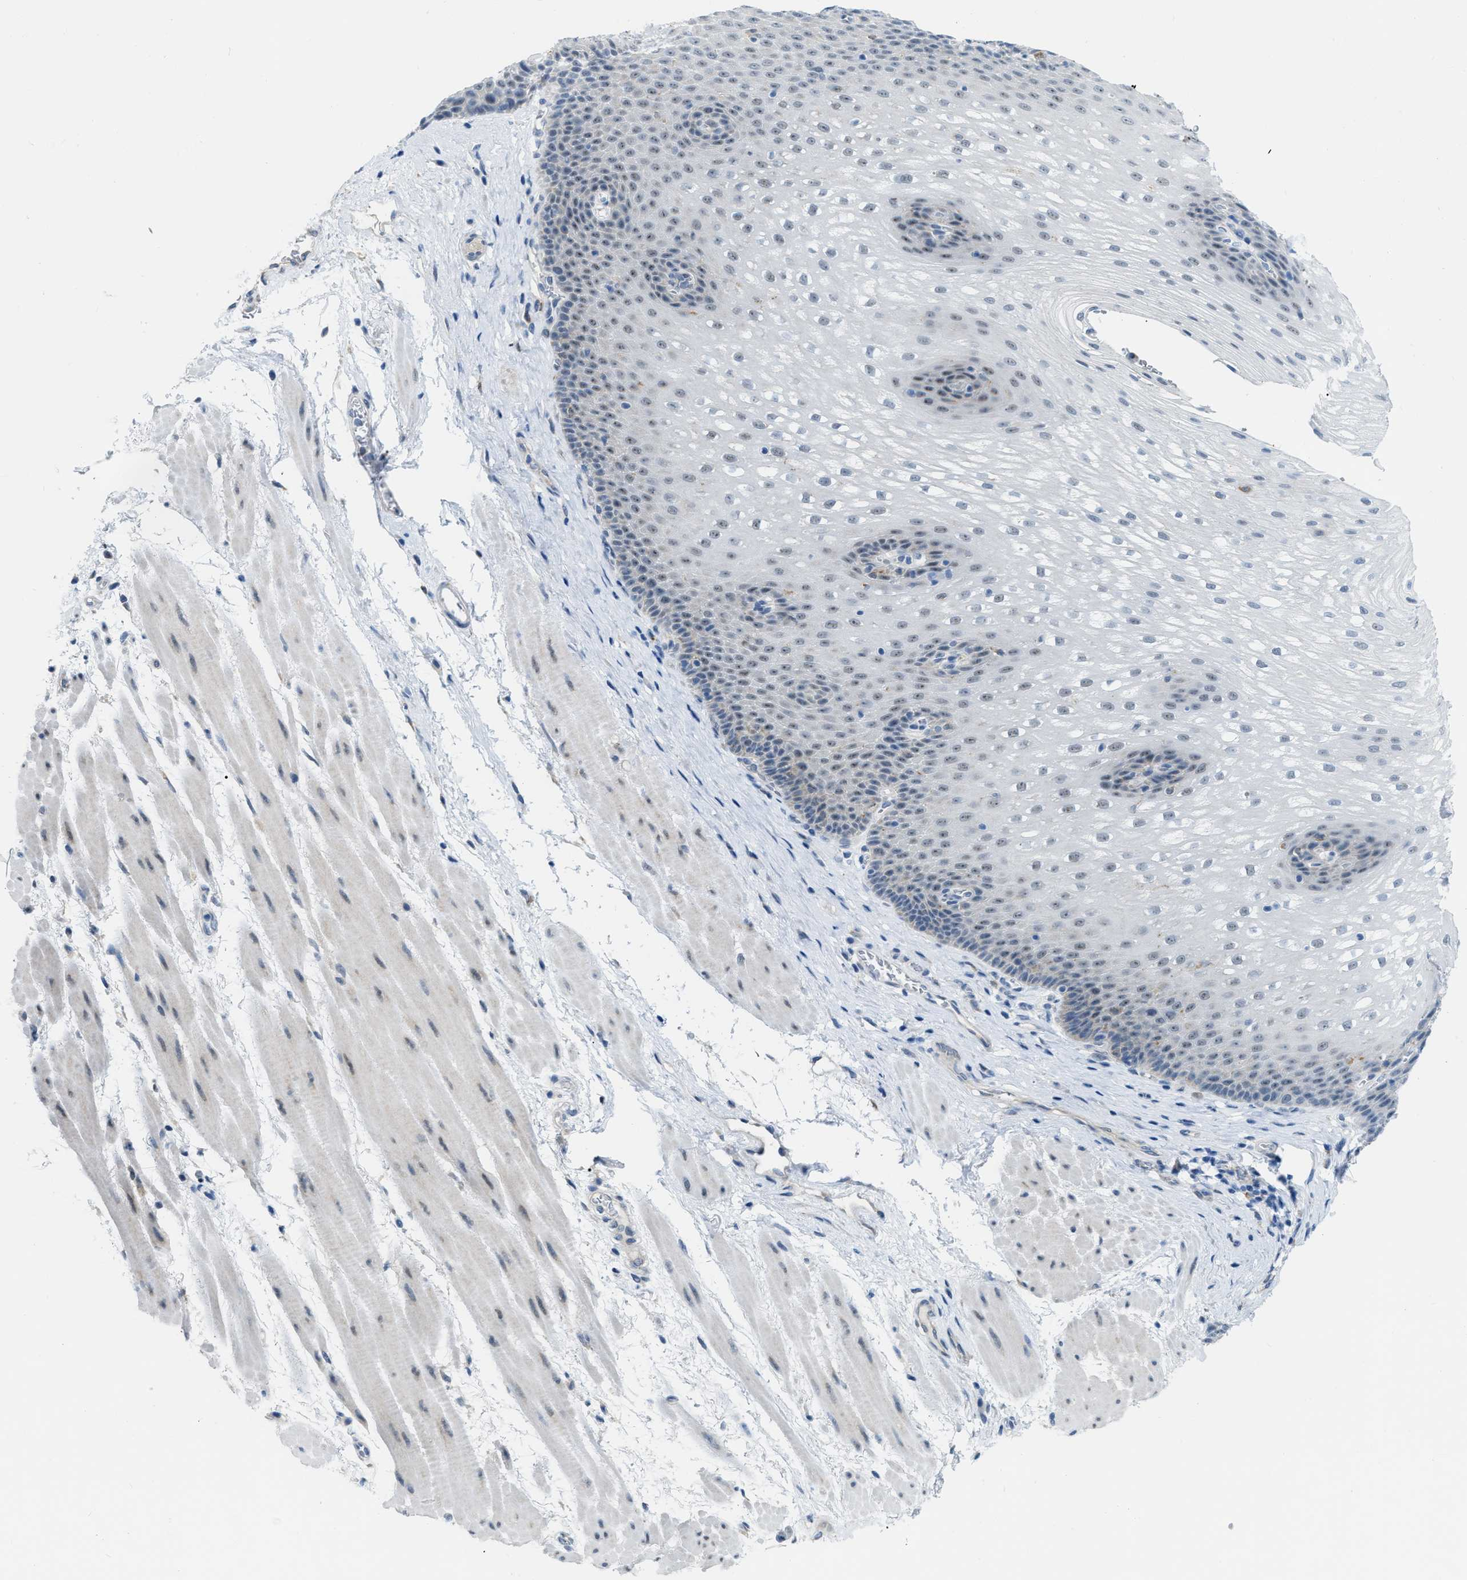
{"staining": {"intensity": "negative", "quantity": "none", "location": "none"}, "tissue": "esophagus", "cell_type": "Squamous epithelial cells", "image_type": "normal", "snomed": [{"axis": "morphology", "description": "Normal tissue, NOS"}, {"axis": "topography", "description": "Esophagus"}], "caption": "Immunohistochemistry (IHC) image of normal esophagus: human esophagus stained with DAB (3,3'-diaminobenzidine) reveals no significant protein positivity in squamous epithelial cells. (Stains: DAB IHC with hematoxylin counter stain, Microscopy: brightfield microscopy at high magnification).", "gene": "PHRF1", "patient": {"sex": "male", "age": 48}}